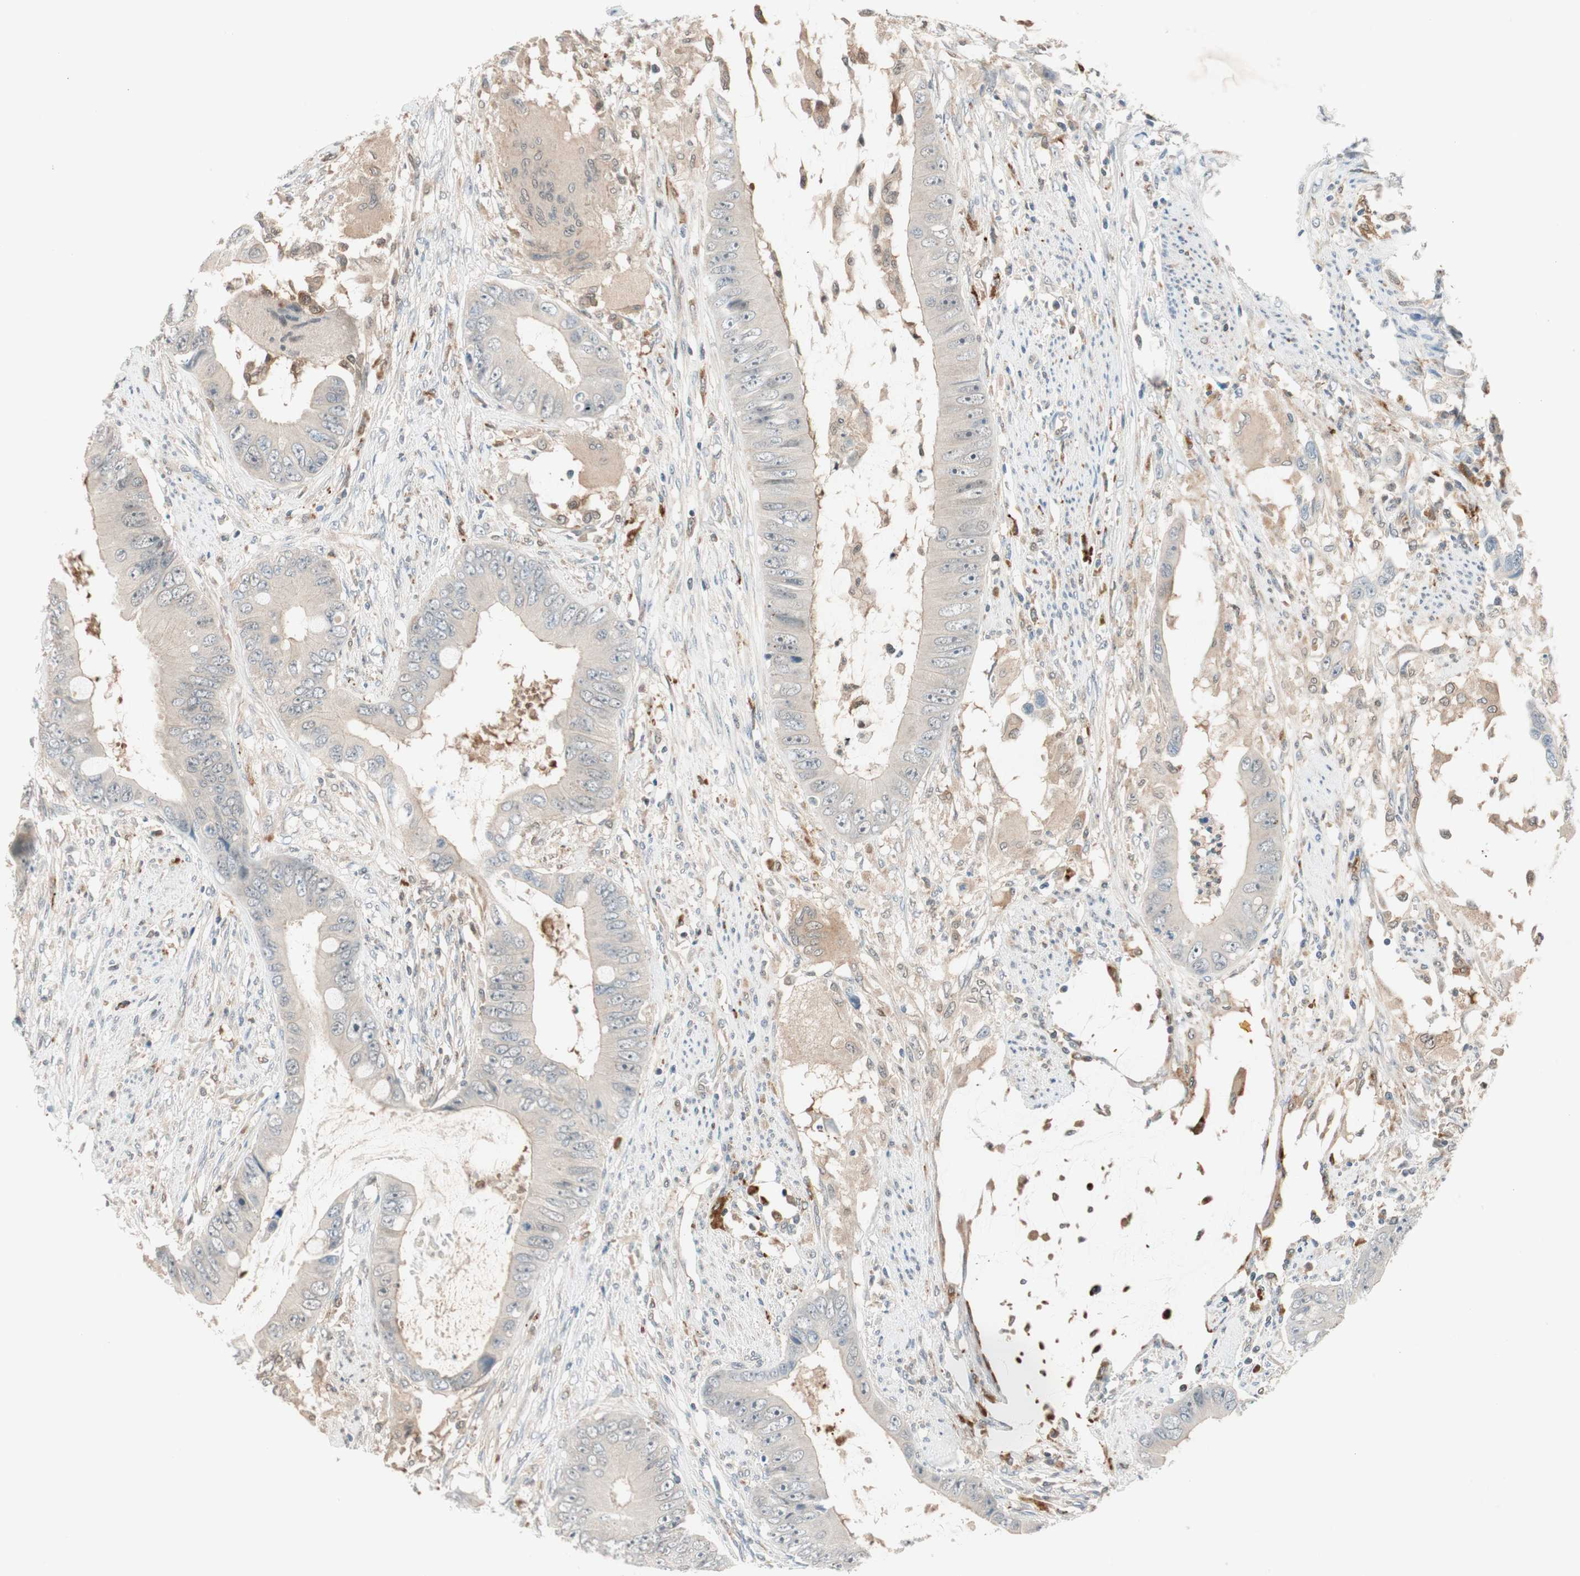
{"staining": {"intensity": "weak", "quantity": ">75%", "location": "cytoplasmic/membranous"}, "tissue": "colorectal cancer", "cell_type": "Tumor cells", "image_type": "cancer", "snomed": [{"axis": "morphology", "description": "Adenocarcinoma, NOS"}, {"axis": "topography", "description": "Rectum"}], "caption": "Colorectal cancer stained with a brown dye displays weak cytoplasmic/membranous positive staining in approximately >75% of tumor cells.", "gene": "PIK3R3", "patient": {"sex": "female", "age": 77}}